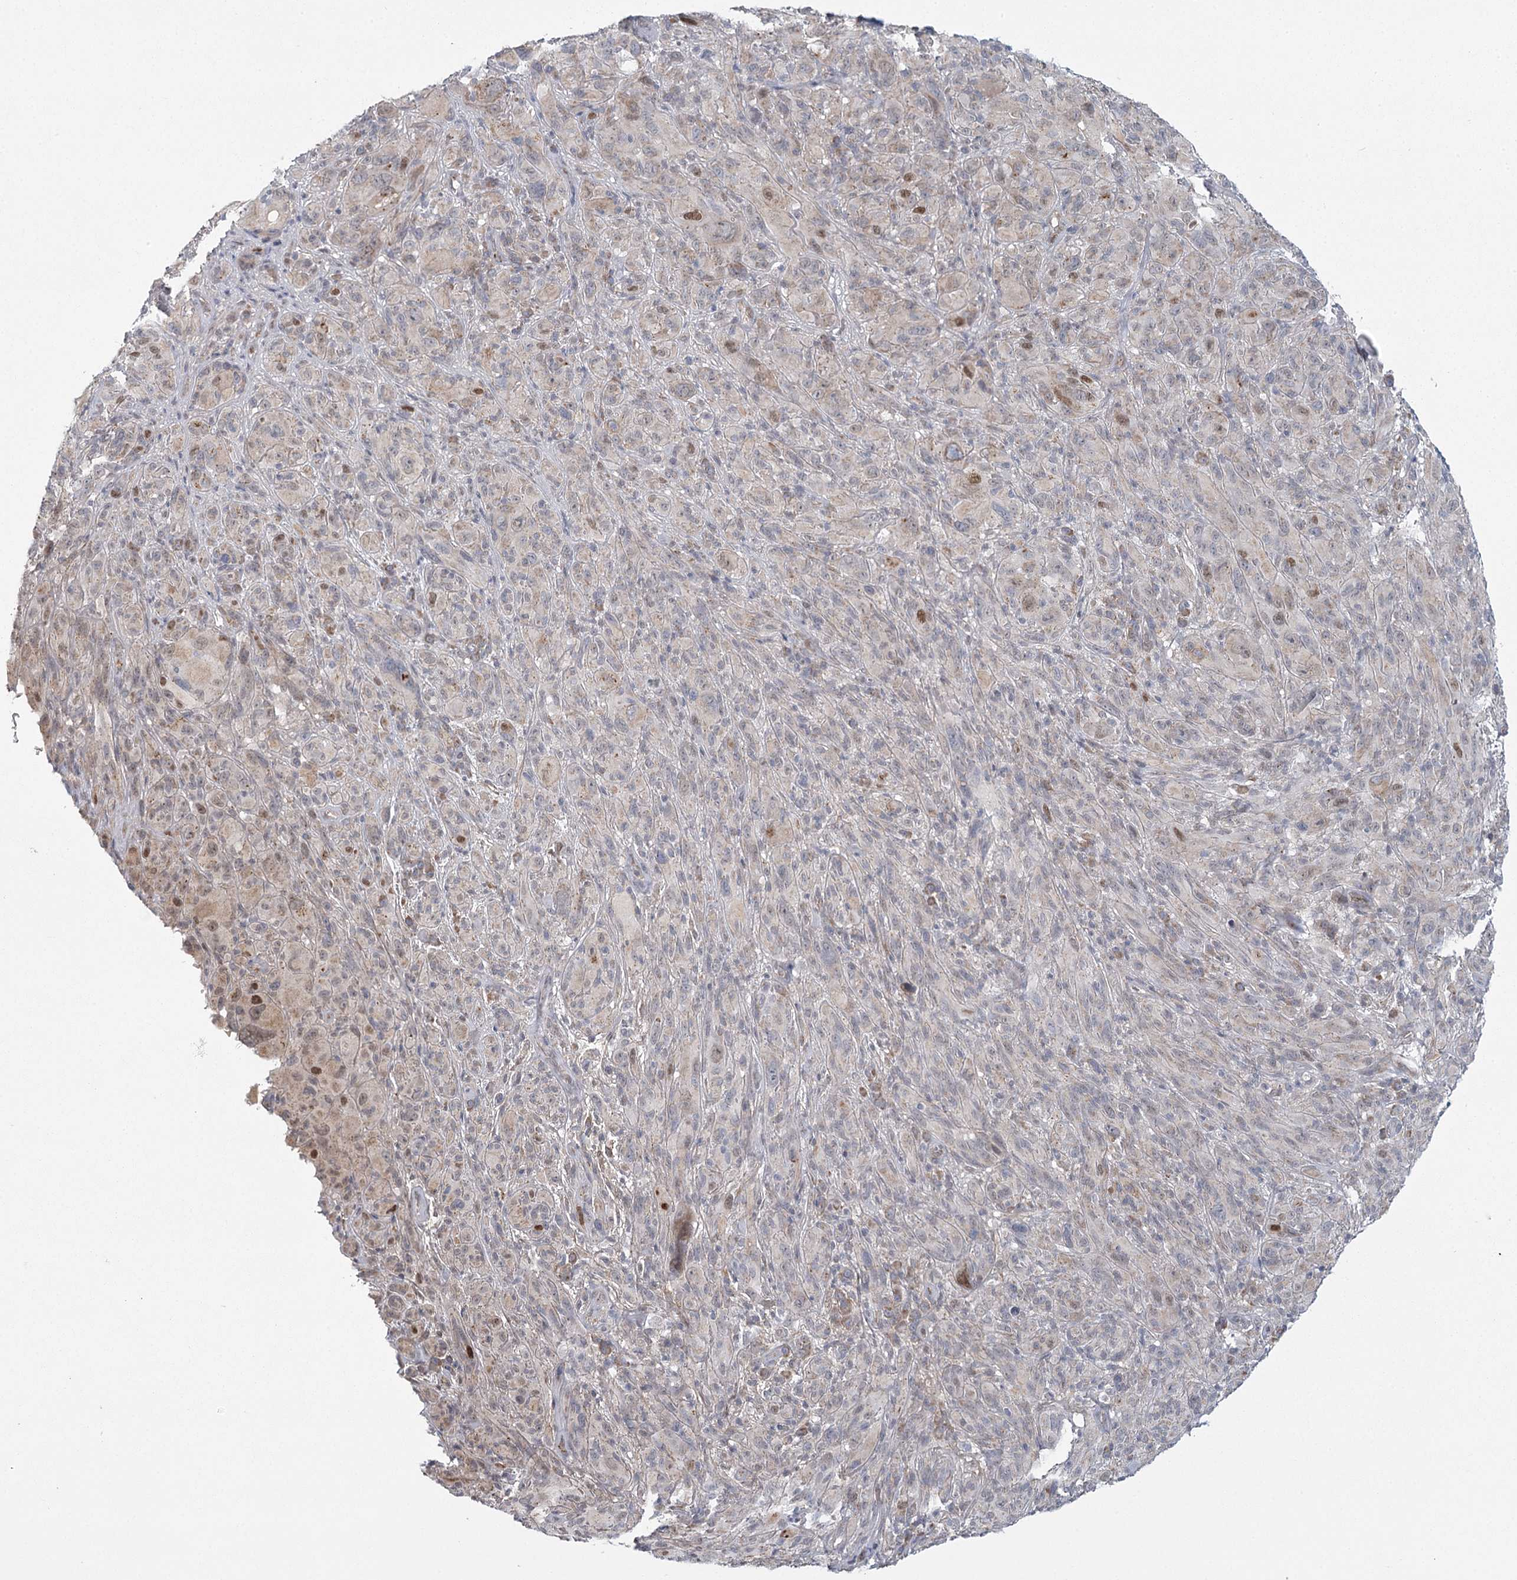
{"staining": {"intensity": "moderate", "quantity": "<25%", "location": "nuclear"}, "tissue": "melanoma", "cell_type": "Tumor cells", "image_type": "cancer", "snomed": [{"axis": "morphology", "description": "Malignant melanoma, NOS"}, {"axis": "topography", "description": "Skin of head"}], "caption": "Immunohistochemistry of malignant melanoma demonstrates low levels of moderate nuclear staining in about <25% of tumor cells.", "gene": "MED28", "patient": {"sex": "male", "age": 96}}